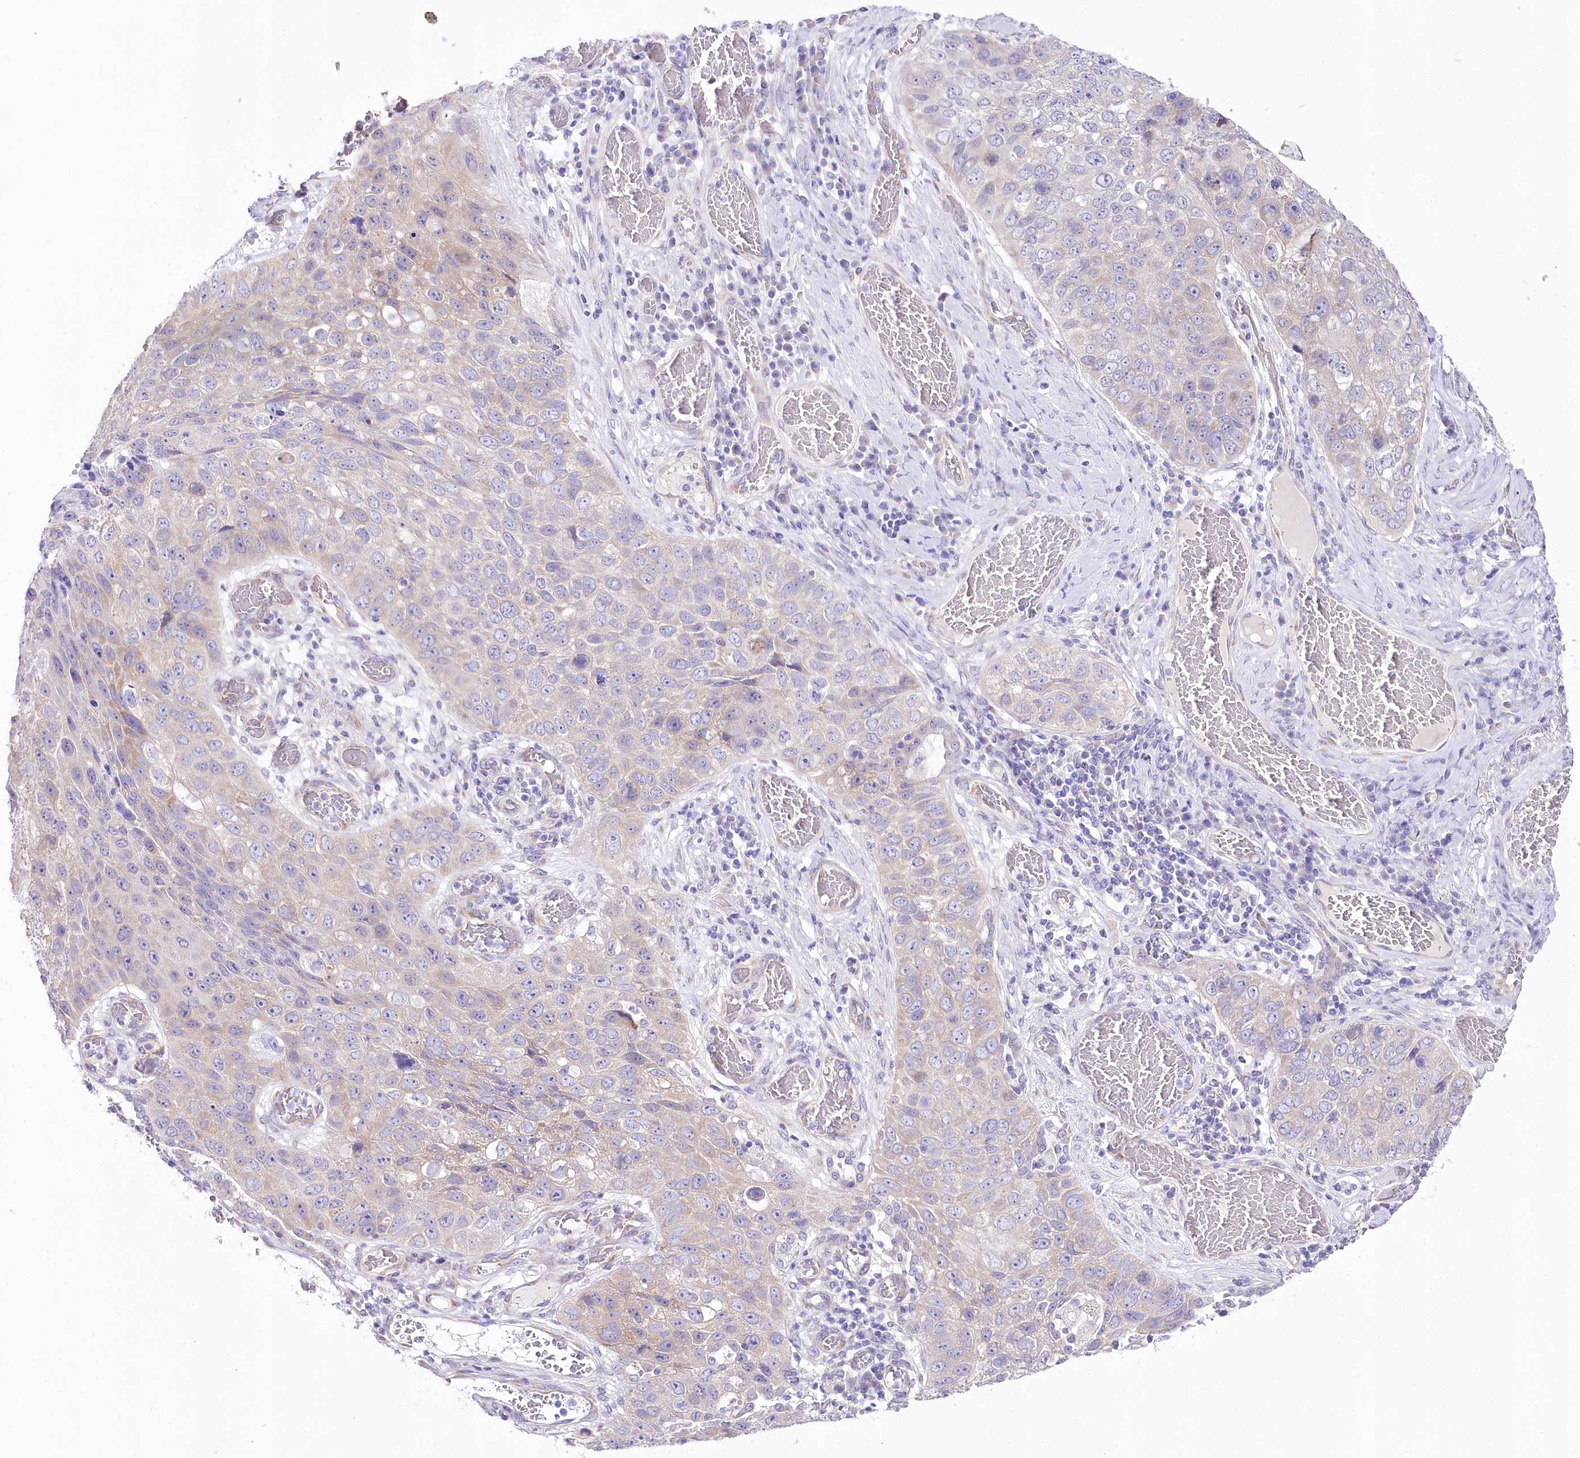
{"staining": {"intensity": "weak", "quantity": "25%-75%", "location": "cytoplasmic/membranous"}, "tissue": "lung cancer", "cell_type": "Tumor cells", "image_type": "cancer", "snomed": [{"axis": "morphology", "description": "Squamous cell carcinoma, NOS"}, {"axis": "topography", "description": "Lung"}], "caption": "This is an image of immunohistochemistry staining of lung cancer, which shows weak expression in the cytoplasmic/membranous of tumor cells.", "gene": "CSN3", "patient": {"sex": "male", "age": 61}}